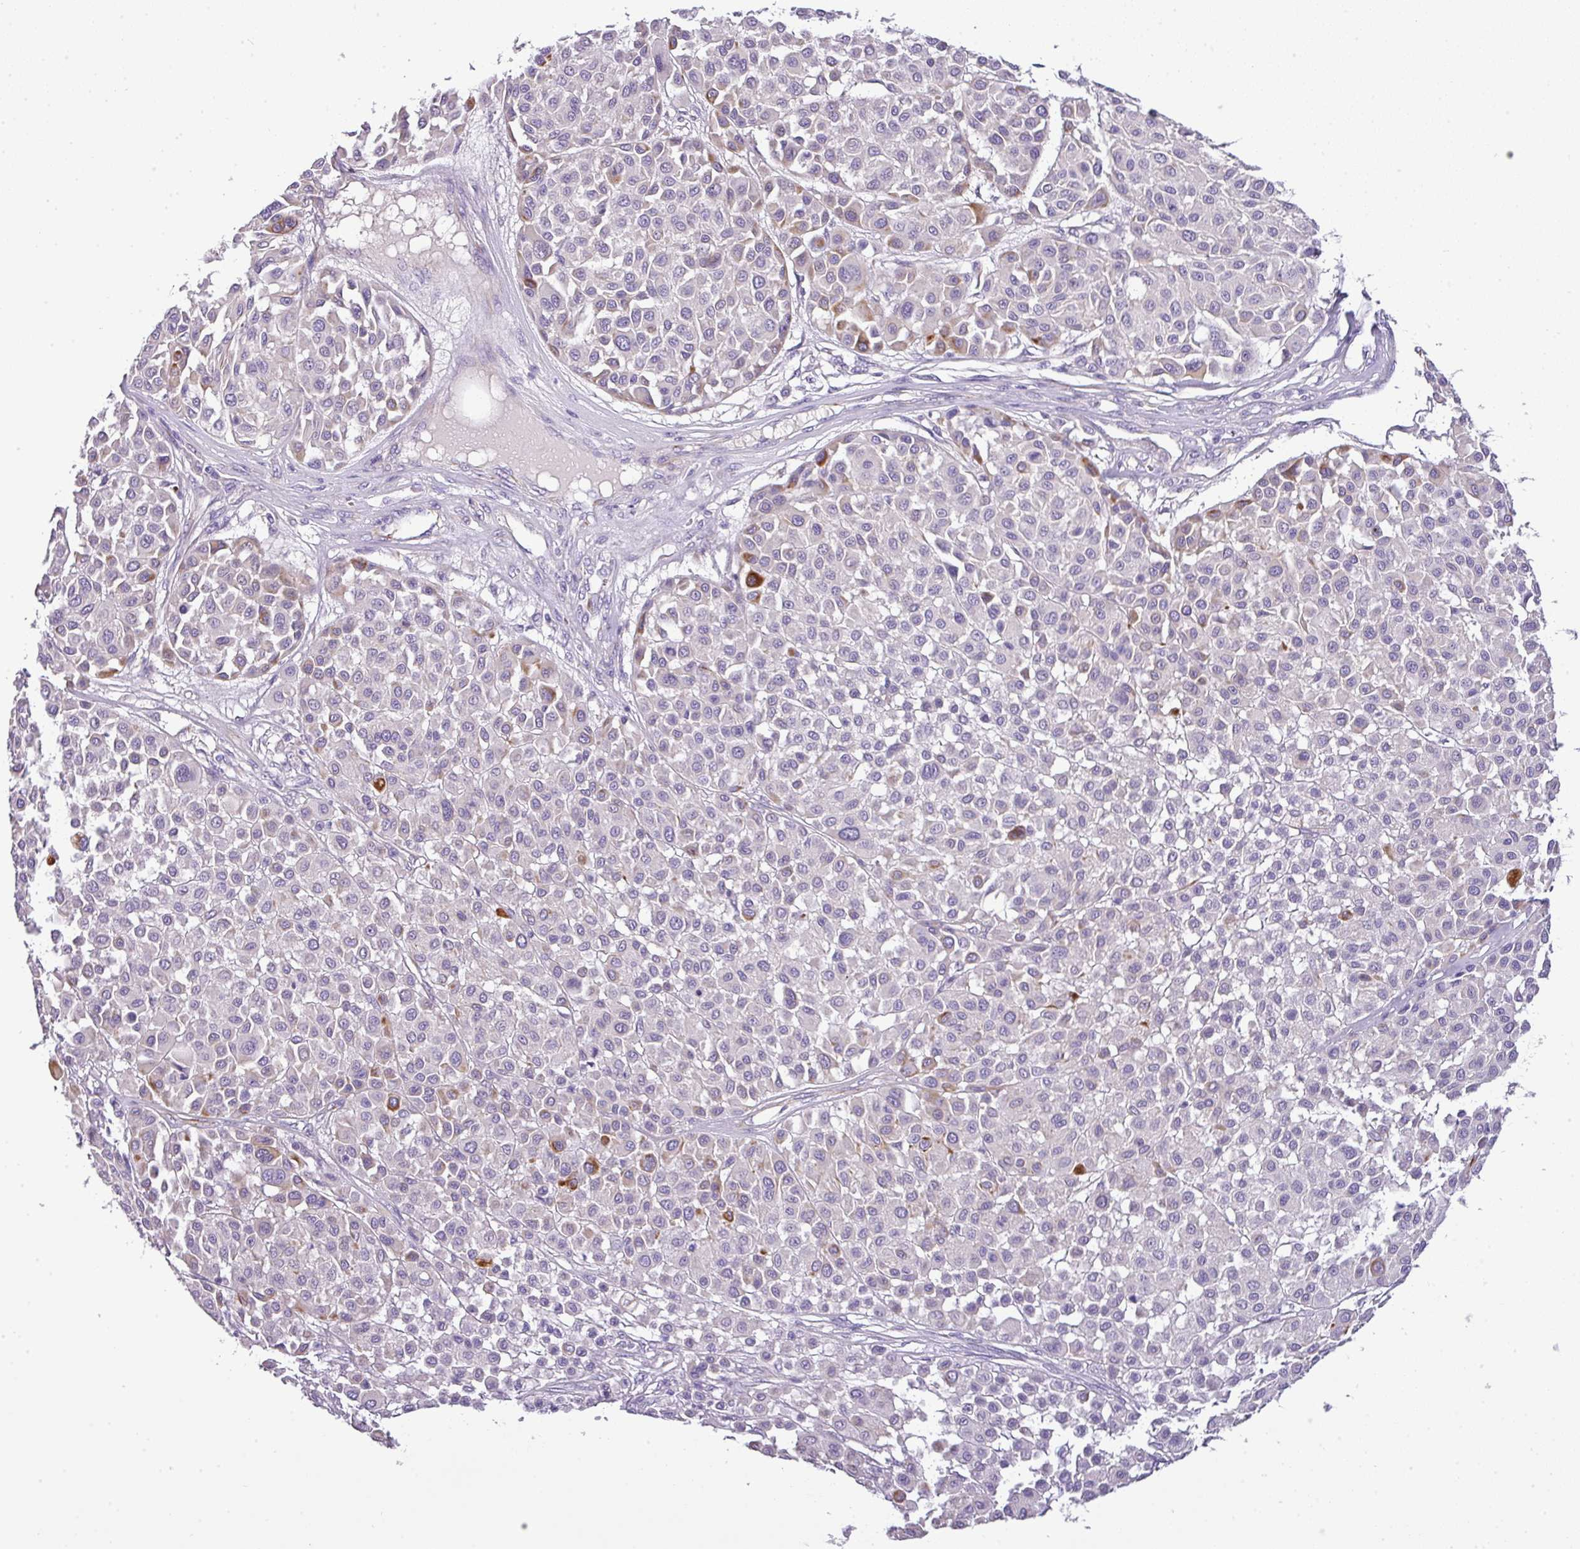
{"staining": {"intensity": "moderate", "quantity": "<25%", "location": "cytoplasmic/membranous"}, "tissue": "melanoma", "cell_type": "Tumor cells", "image_type": "cancer", "snomed": [{"axis": "morphology", "description": "Malignant melanoma, Metastatic site"}, {"axis": "topography", "description": "Soft tissue"}], "caption": "Immunohistochemical staining of malignant melanoma (metastatic site) demonstrates low levels of moderate cytoplasmic/membranous protein positivity in approximately <25% of tumor cells. Using DAB (3,3'-diaminobenzidine) (brown) and hematoxylin (blue) stains, captured at high magnification using brightfield microscopy.", "gene": "ENSG00000273748", "patient": {"sex": "male", "age": 41}}